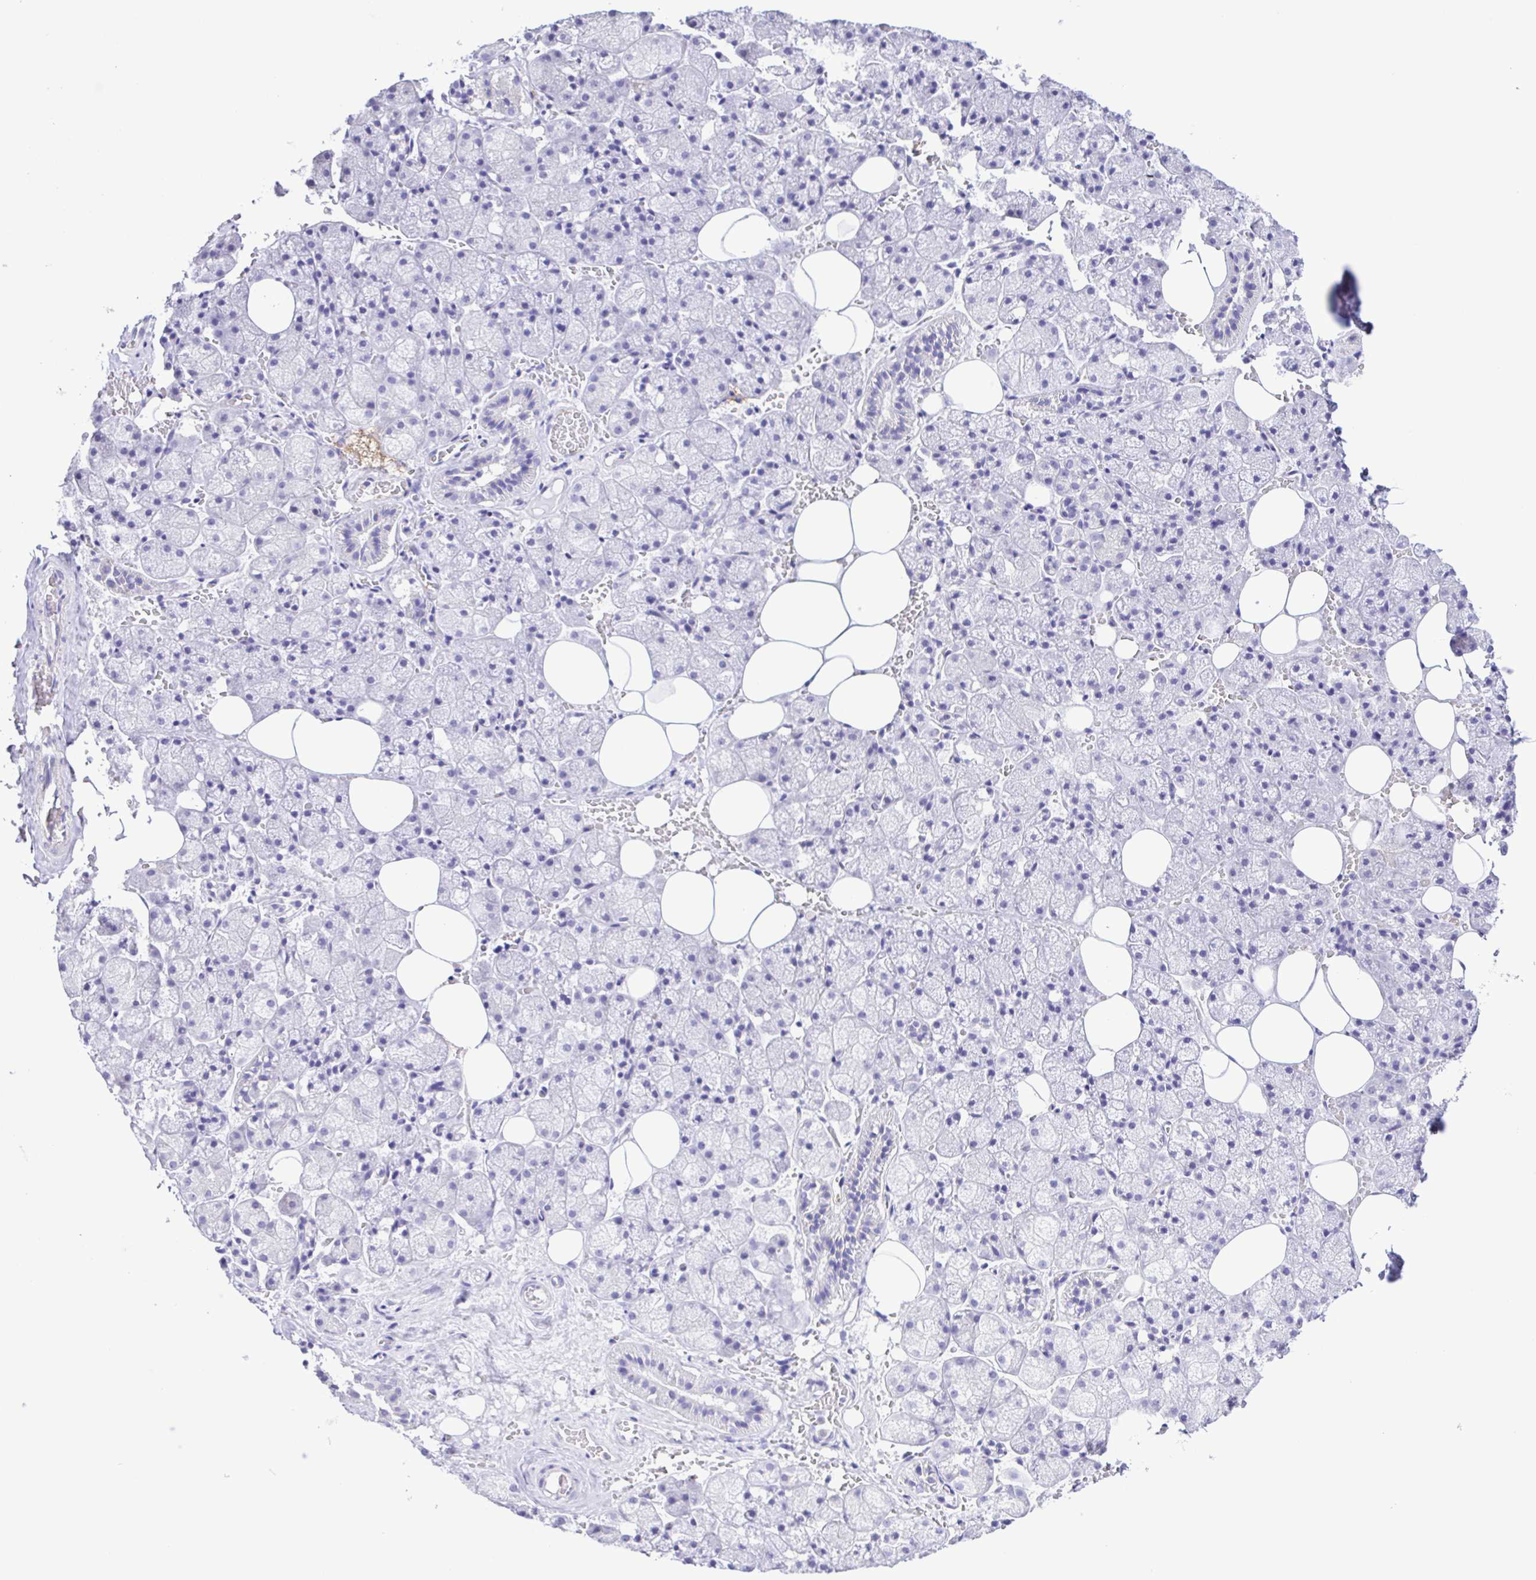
{"staining": {"intensity": "negative", "quantity": "none", "location": "none"}, "tissue": "salivary gland", "cell_type": "Glandular cells", "image_type": "normal", "snomed": [{"axis": "morphology", "description": "Normal tissue, NOS"}, {"axis": "topography", "description": "Salivary gland"}, {"axis": "topography", "description": "Peripheral nerve tissue"}], "caption": "DAB (3,3'-diaminobenzidine) immunohistochemical staining of benign human salivary gland reveals no significant staining in glandular cells. (DAB immunohistochemistry with hematoxylin counter stain).", "gene": "CYP17A1", "patient": {"sex": "male", "age": 38}}